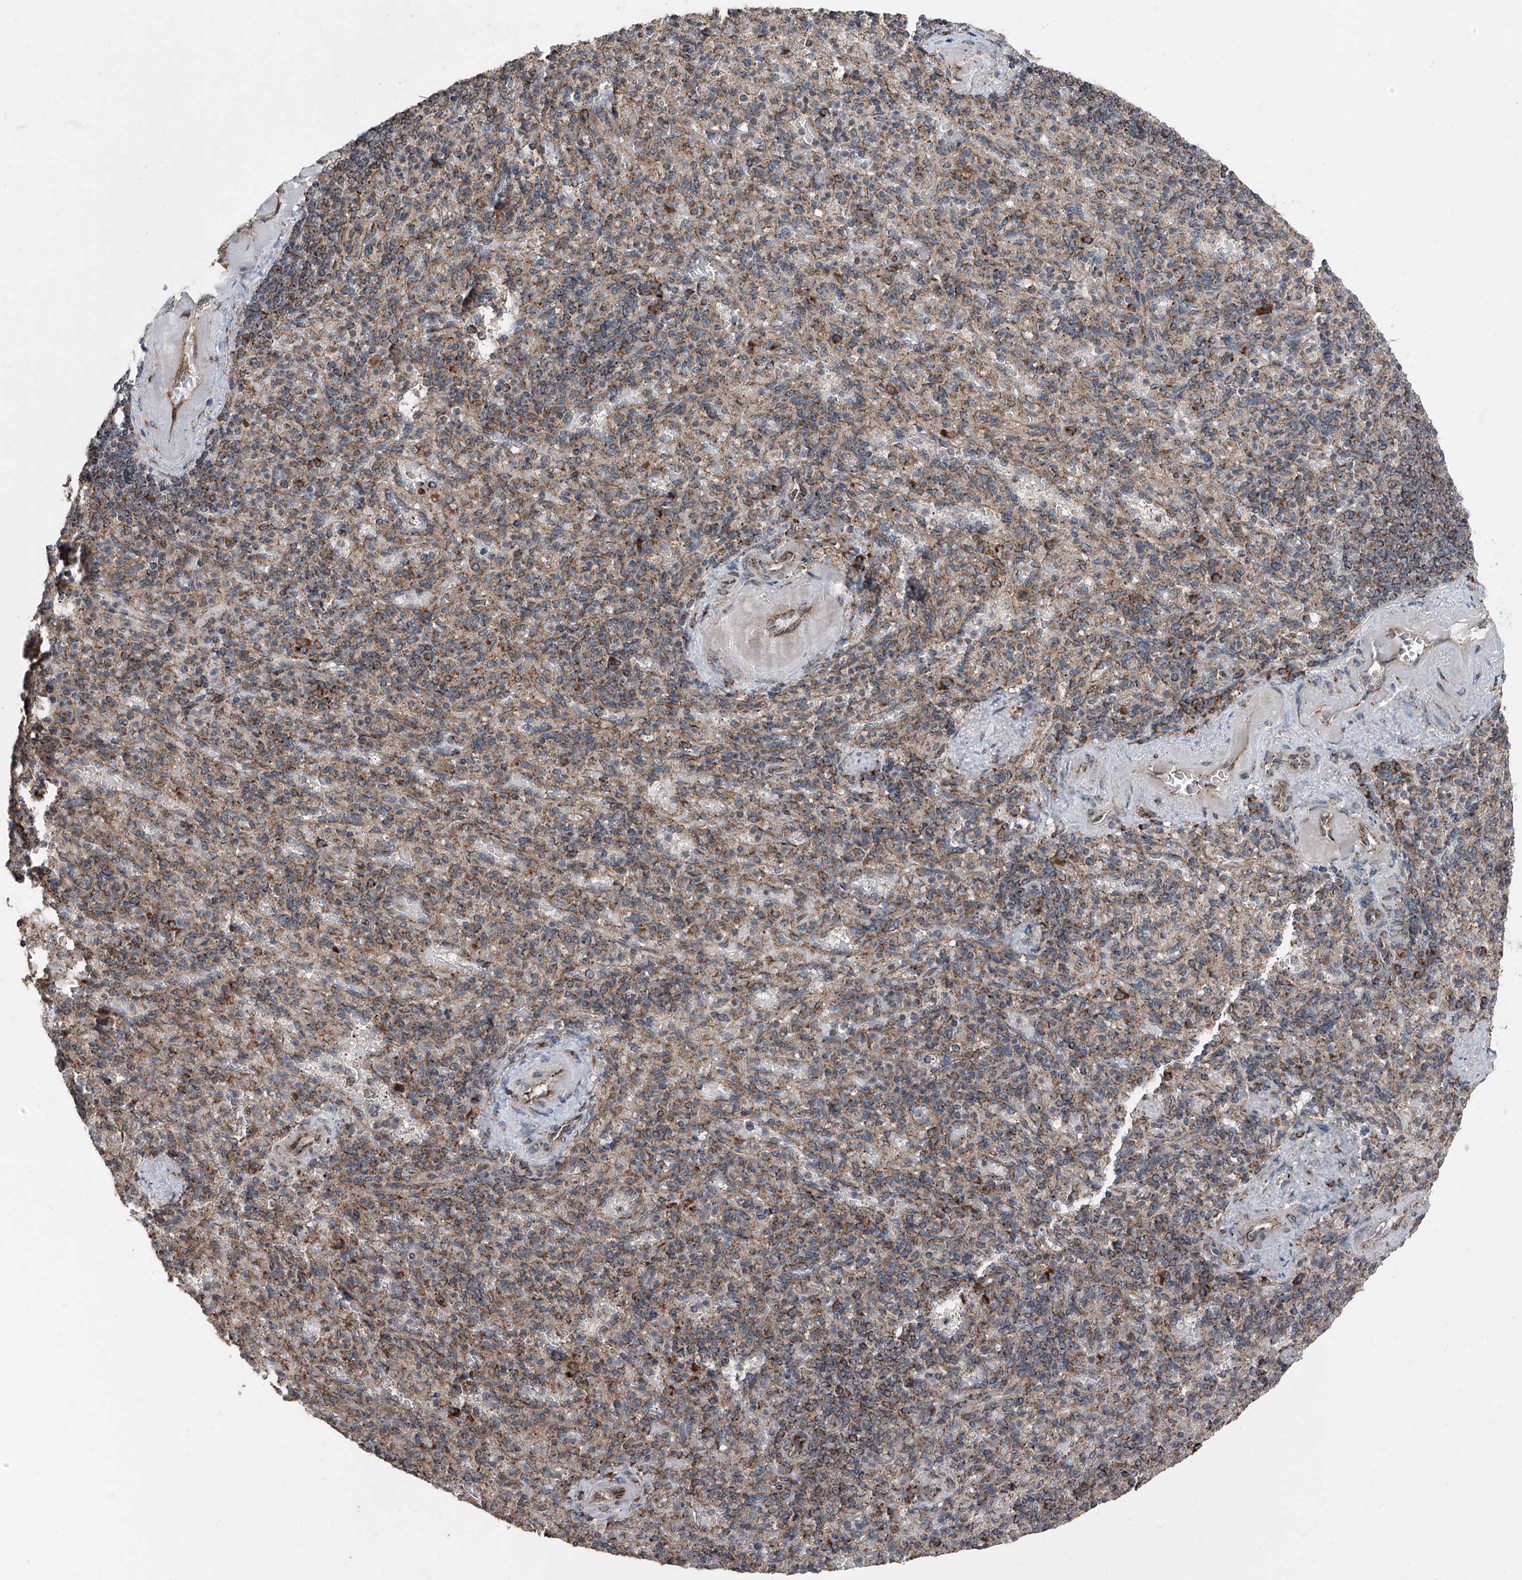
{"staining": {"intensity": "moderate", "quantity": "25%-75%", "location": "cytoplasmic/membranous"}, "tissue": "spleen", "cell_type": "Cells in red pulp", "image_type": "normal", "snomed": [{"axis": "morphology", "description": "Normal tissue, NOS"}, {"axis": "topography", "description": "Spleen"}], "caption": "Spleen stained with DAB IHC demonstrates medium levels of moderate cytoplasmic/membranous positivity in about 25%-75% of cells in red pulp.", "gene": "LIMK1", "patient": {"sex": "female", "age": 74}}